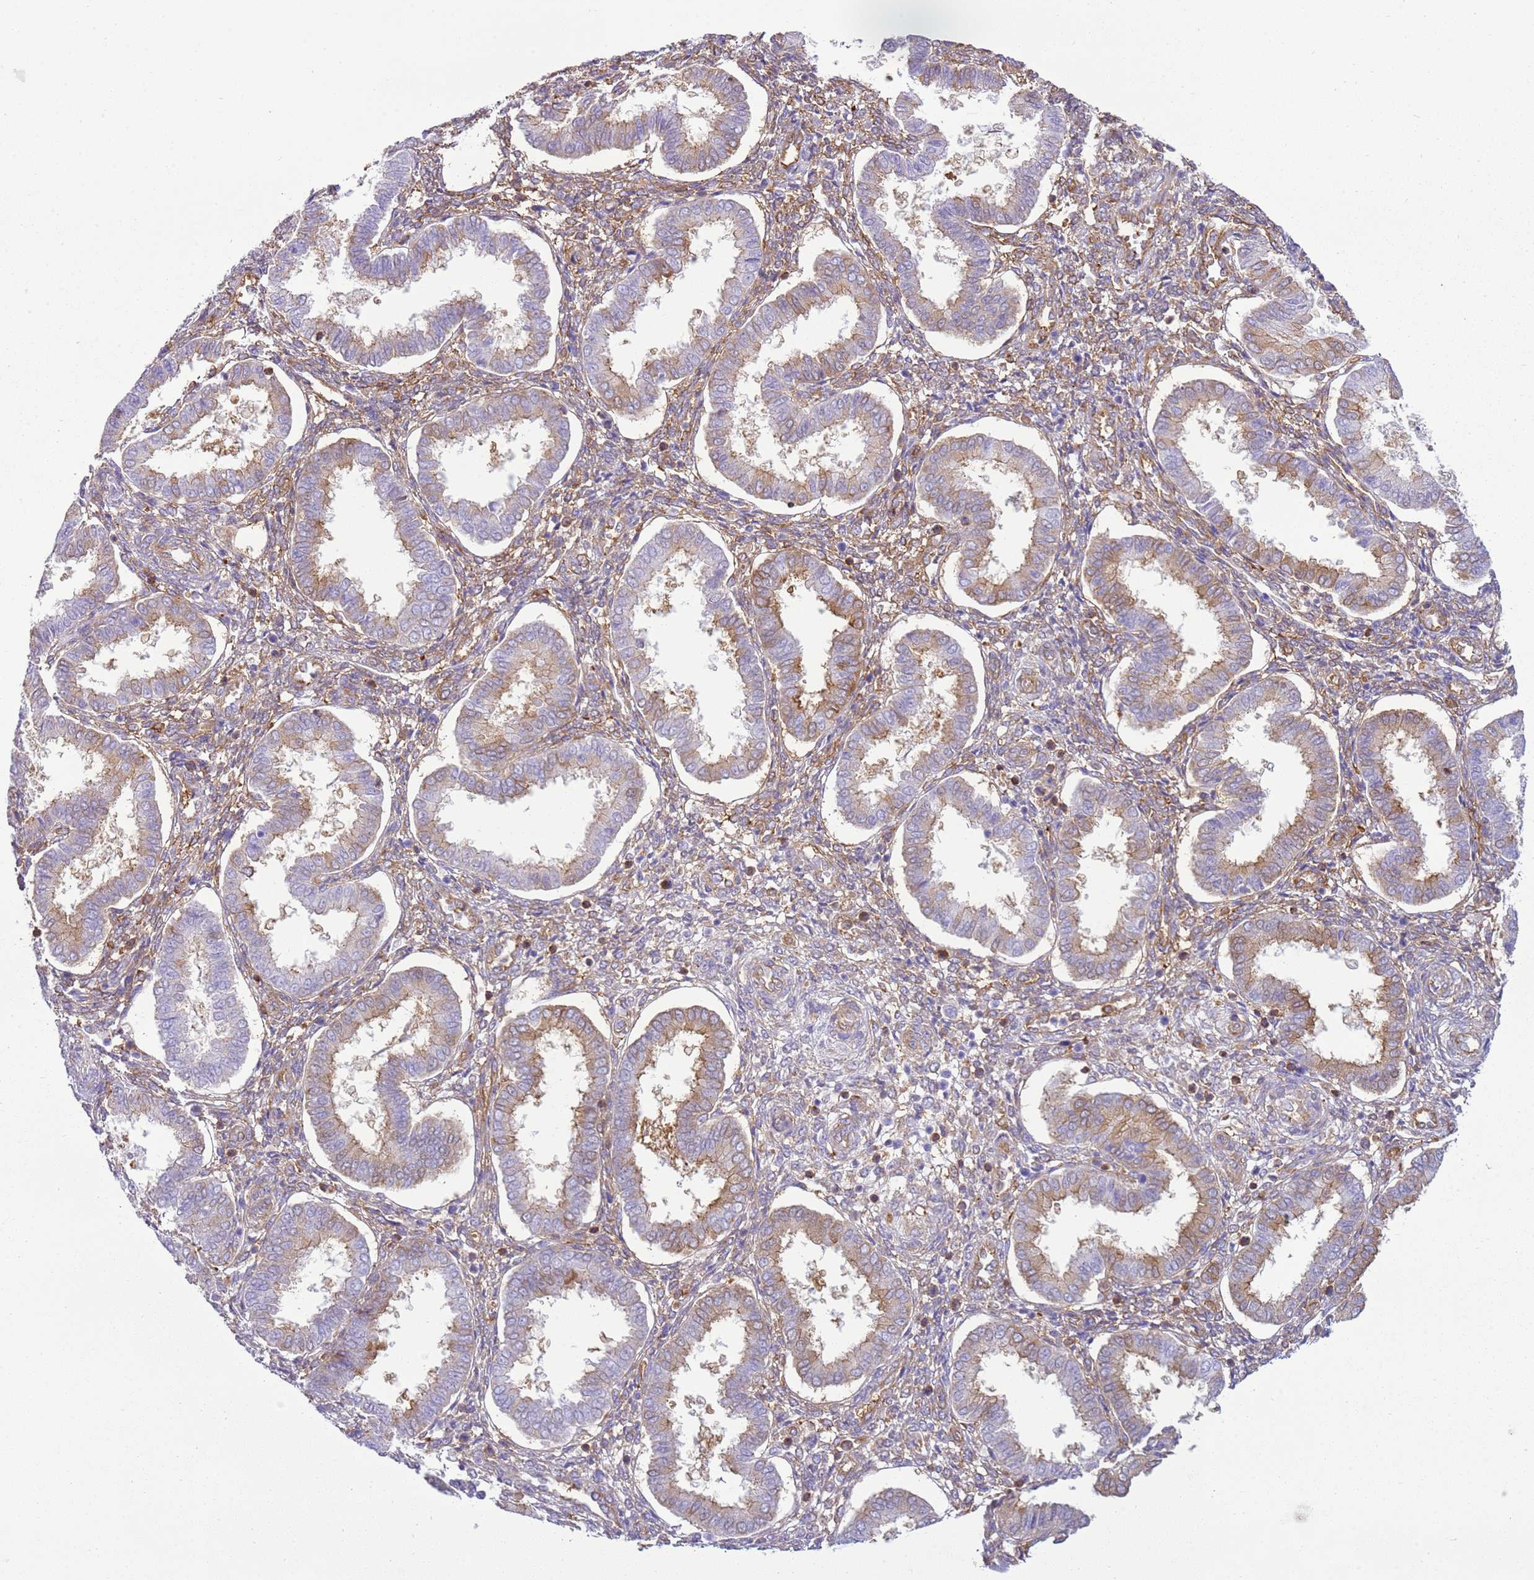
{"staining": {"intensity": "moderate", "quantity": "<25%", "location": "cytoplasmic/membranous"}, "tissue": "endometrium", "cell_type": "Cells in endometrial stroma", "image_type": "normal", "snomed": [{"axis": "morphology", "description": "Normal tissue, NOS"}, {"axis": "topography", "description": "Endometrium"}], "caption": "Immunohistochemical staining of unremarkable human endometrium displays low levels of moderate cytoplasmic/membranous staining in approximately <25% of cells in endometrial stroma. (DAB = brown stain, brightfield microscopy at high magnification).", "gene": "SNX21", "patient": {"sex": "female", "age": 24}}